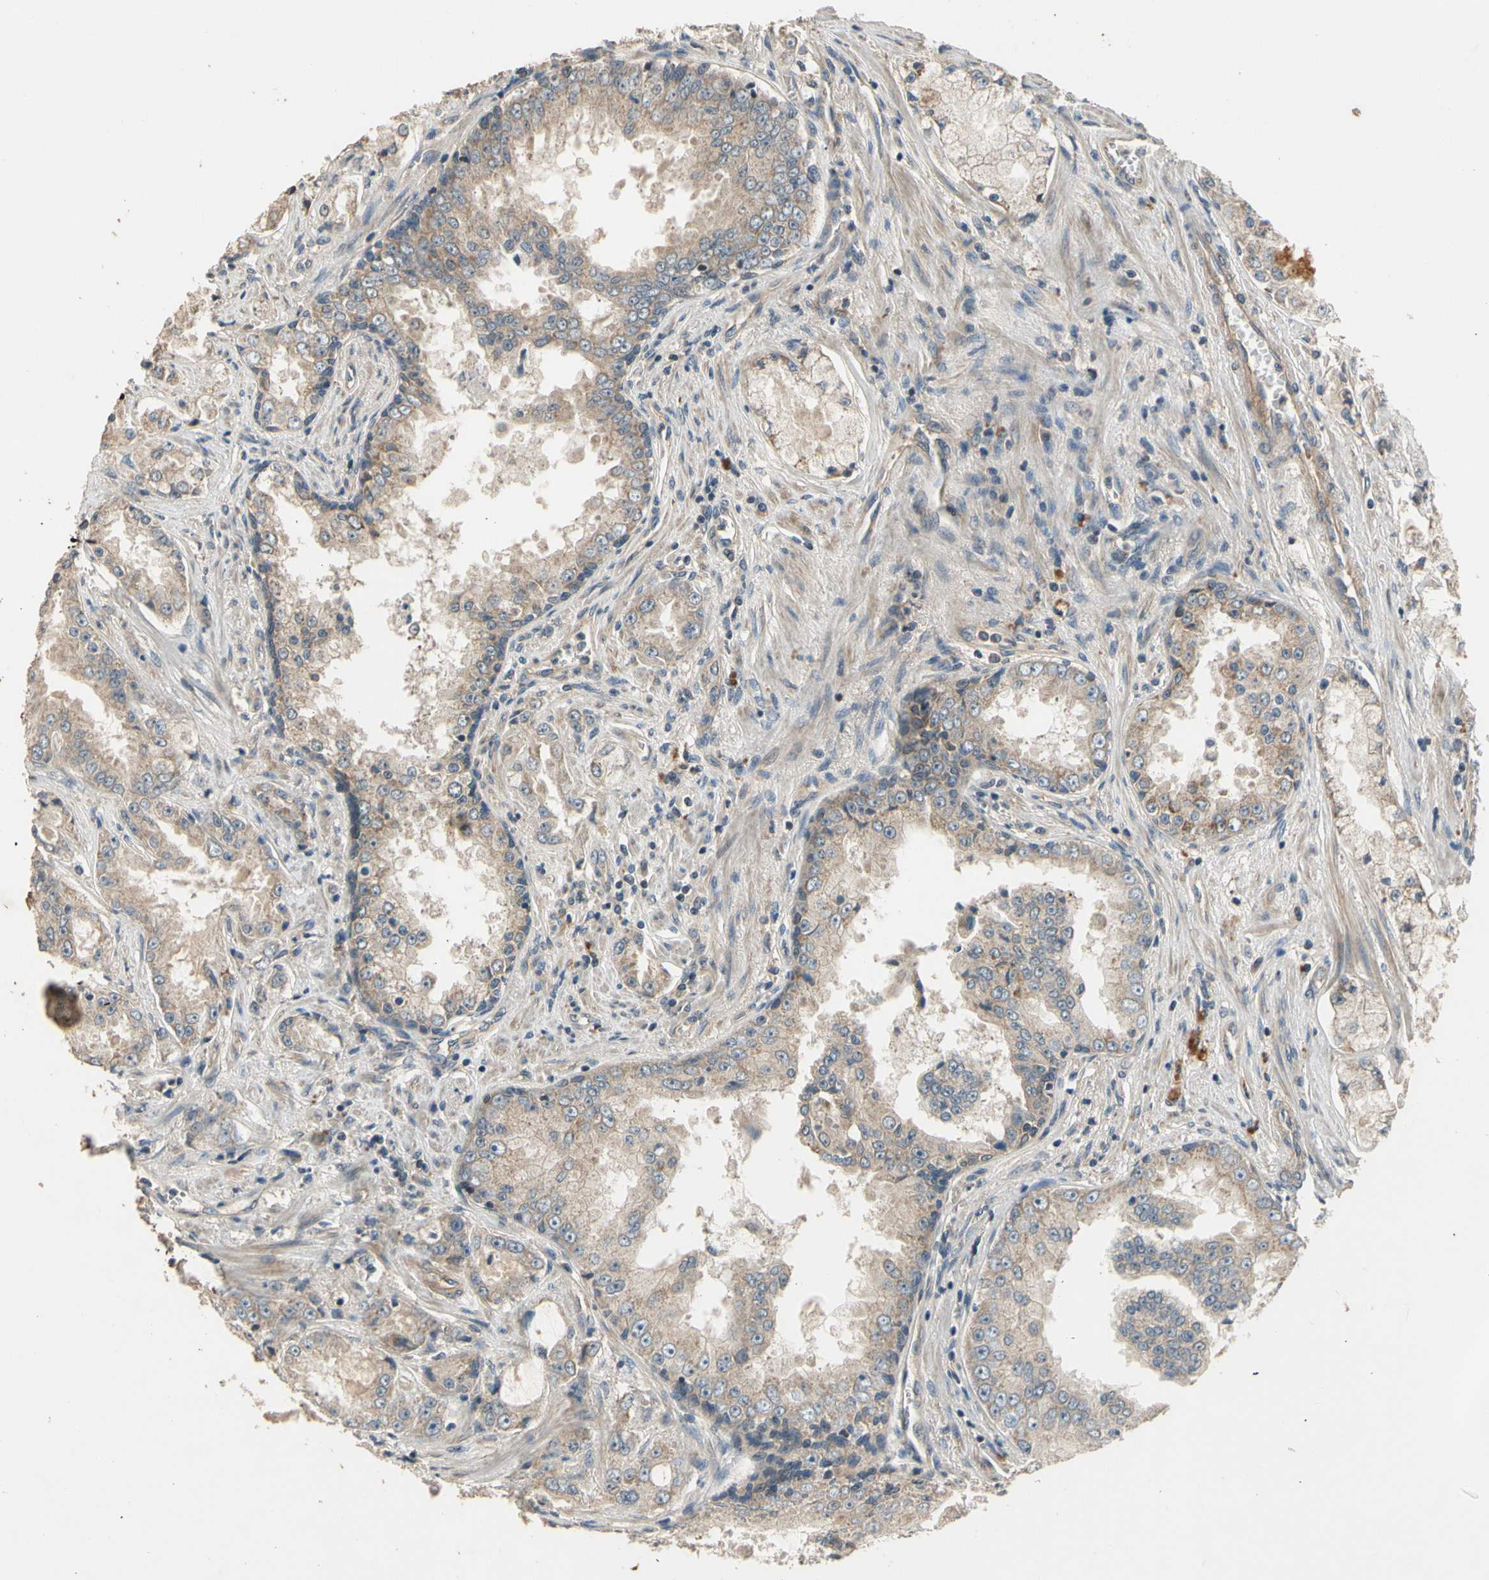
{"staining": {"intensity": "weak", "quantity": "25%-75%", "location": "cytoplasmic/membranous"}, "tissue": "prostate cancer", "cell_type": "Tumor cells", "image_type": "cancer", "snomed": [{"axis": "morphology", "description": "Adenocarcinoma, High grade"}, {"axis": "topography", "description": "Prostate"}], "caption": "A brown stain shows weak cytoplasmic/membranous positivity of a protein in human prostate cancer tumor cells.", "gene": "ALKBH3", "patient": {"sex": "male", "age": 73}}